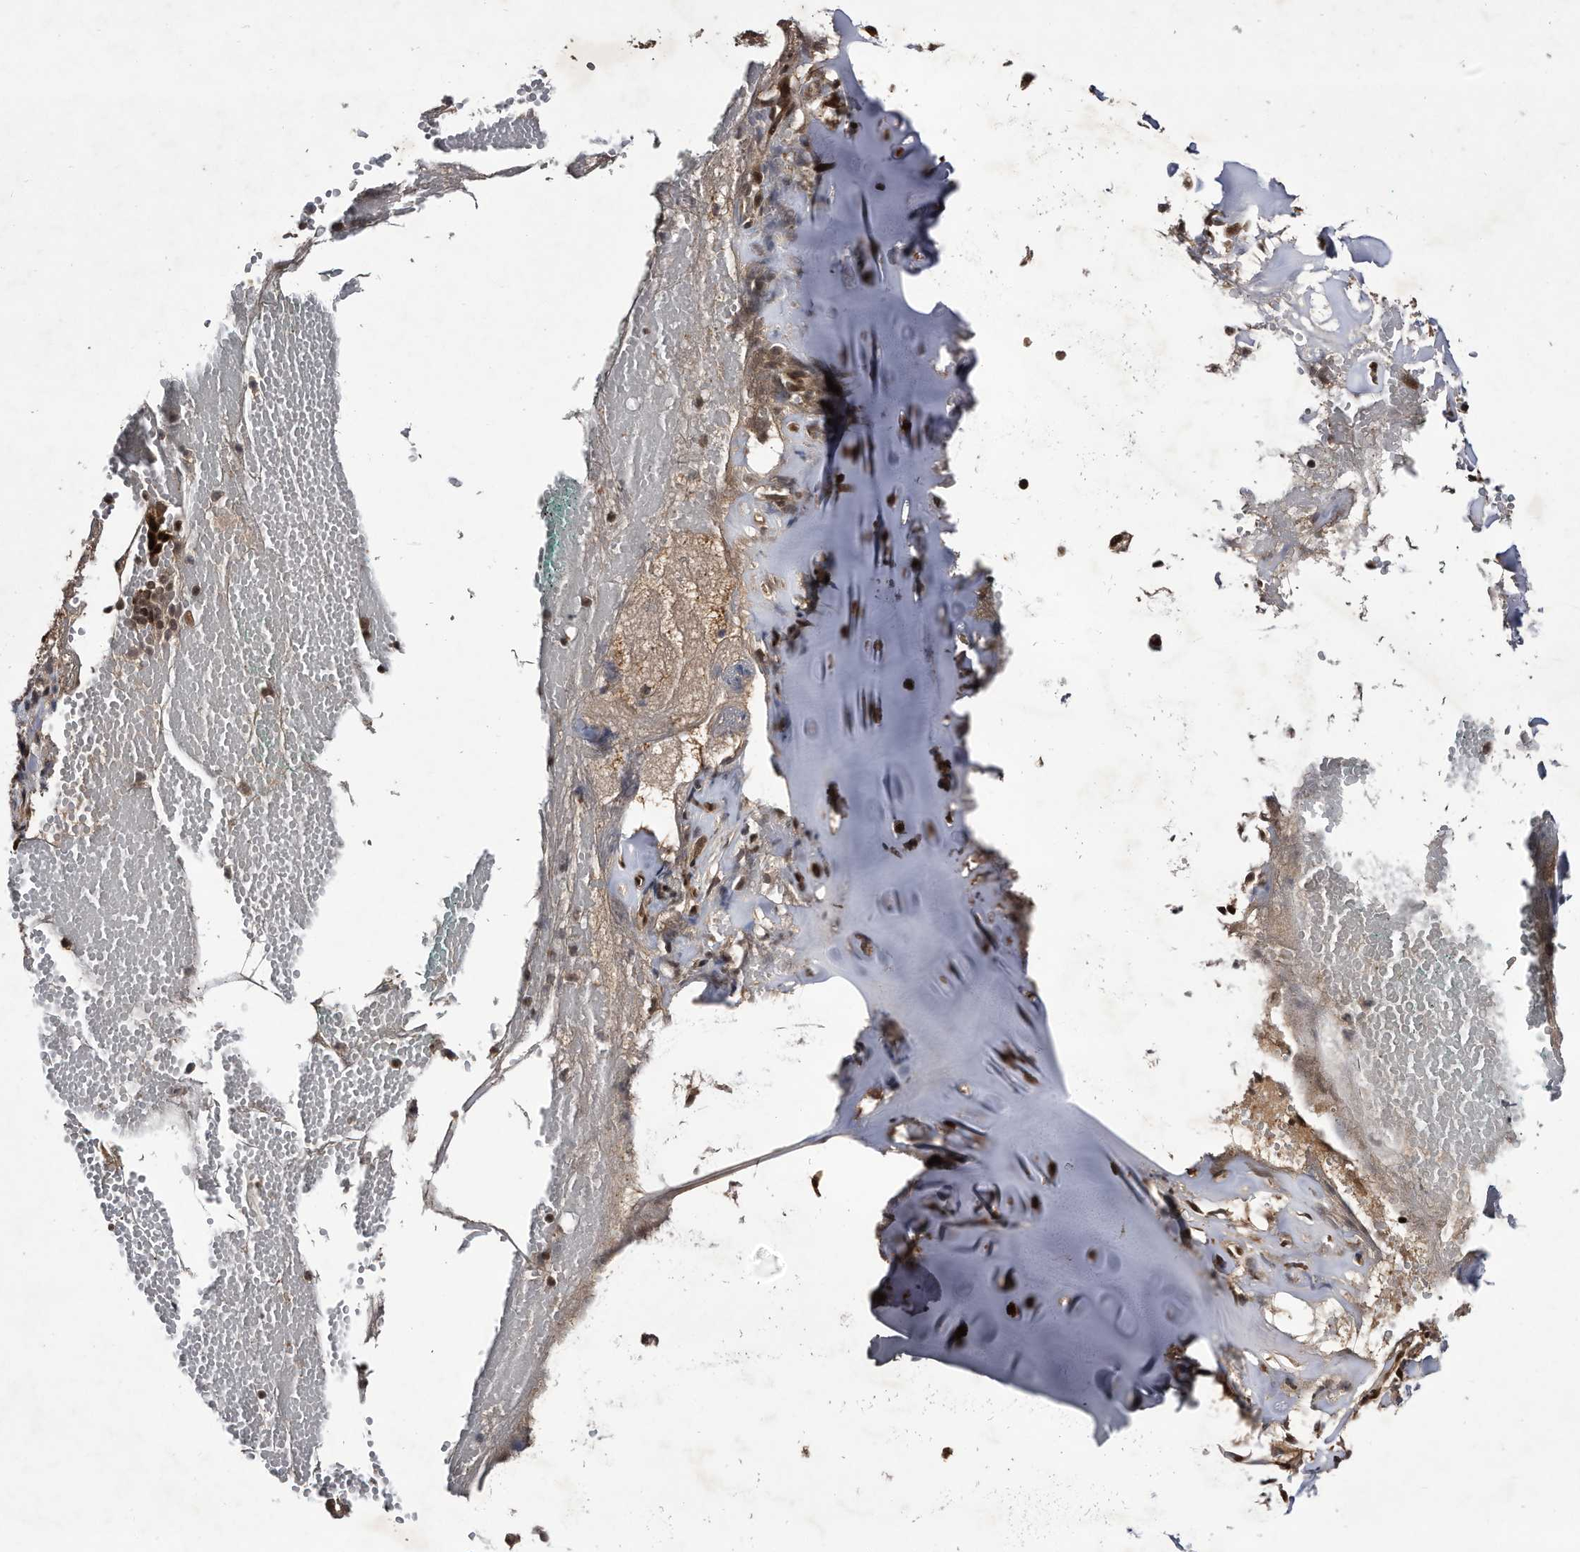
{"staining": {"intensity": "strong", "quantity": ">75%", "location": "nuclear"}, "tissue": "soft tissue", "cell_type": "Chondrocytes", "image_type": "normal", "snomed": [{"axis": "morphology", "description": "Normal tissue, NOS"}, {"axis": "morphology", "description": "Basal cell carcinoma"}, {"axis": "topography", "description": "Cartilage tissue"}, {"axis": "topography", "description": "Nasopharynx"}, {"axis": "topography", "description": "Oral tissue"}], "caption": "Brown immunohistochemical staining in benign soft tissue reveals strong nuclear staining in approximately >75% of chondrocytes.", "gene": "RAD23B", "patient": {"sex": "female", "age": 77}}